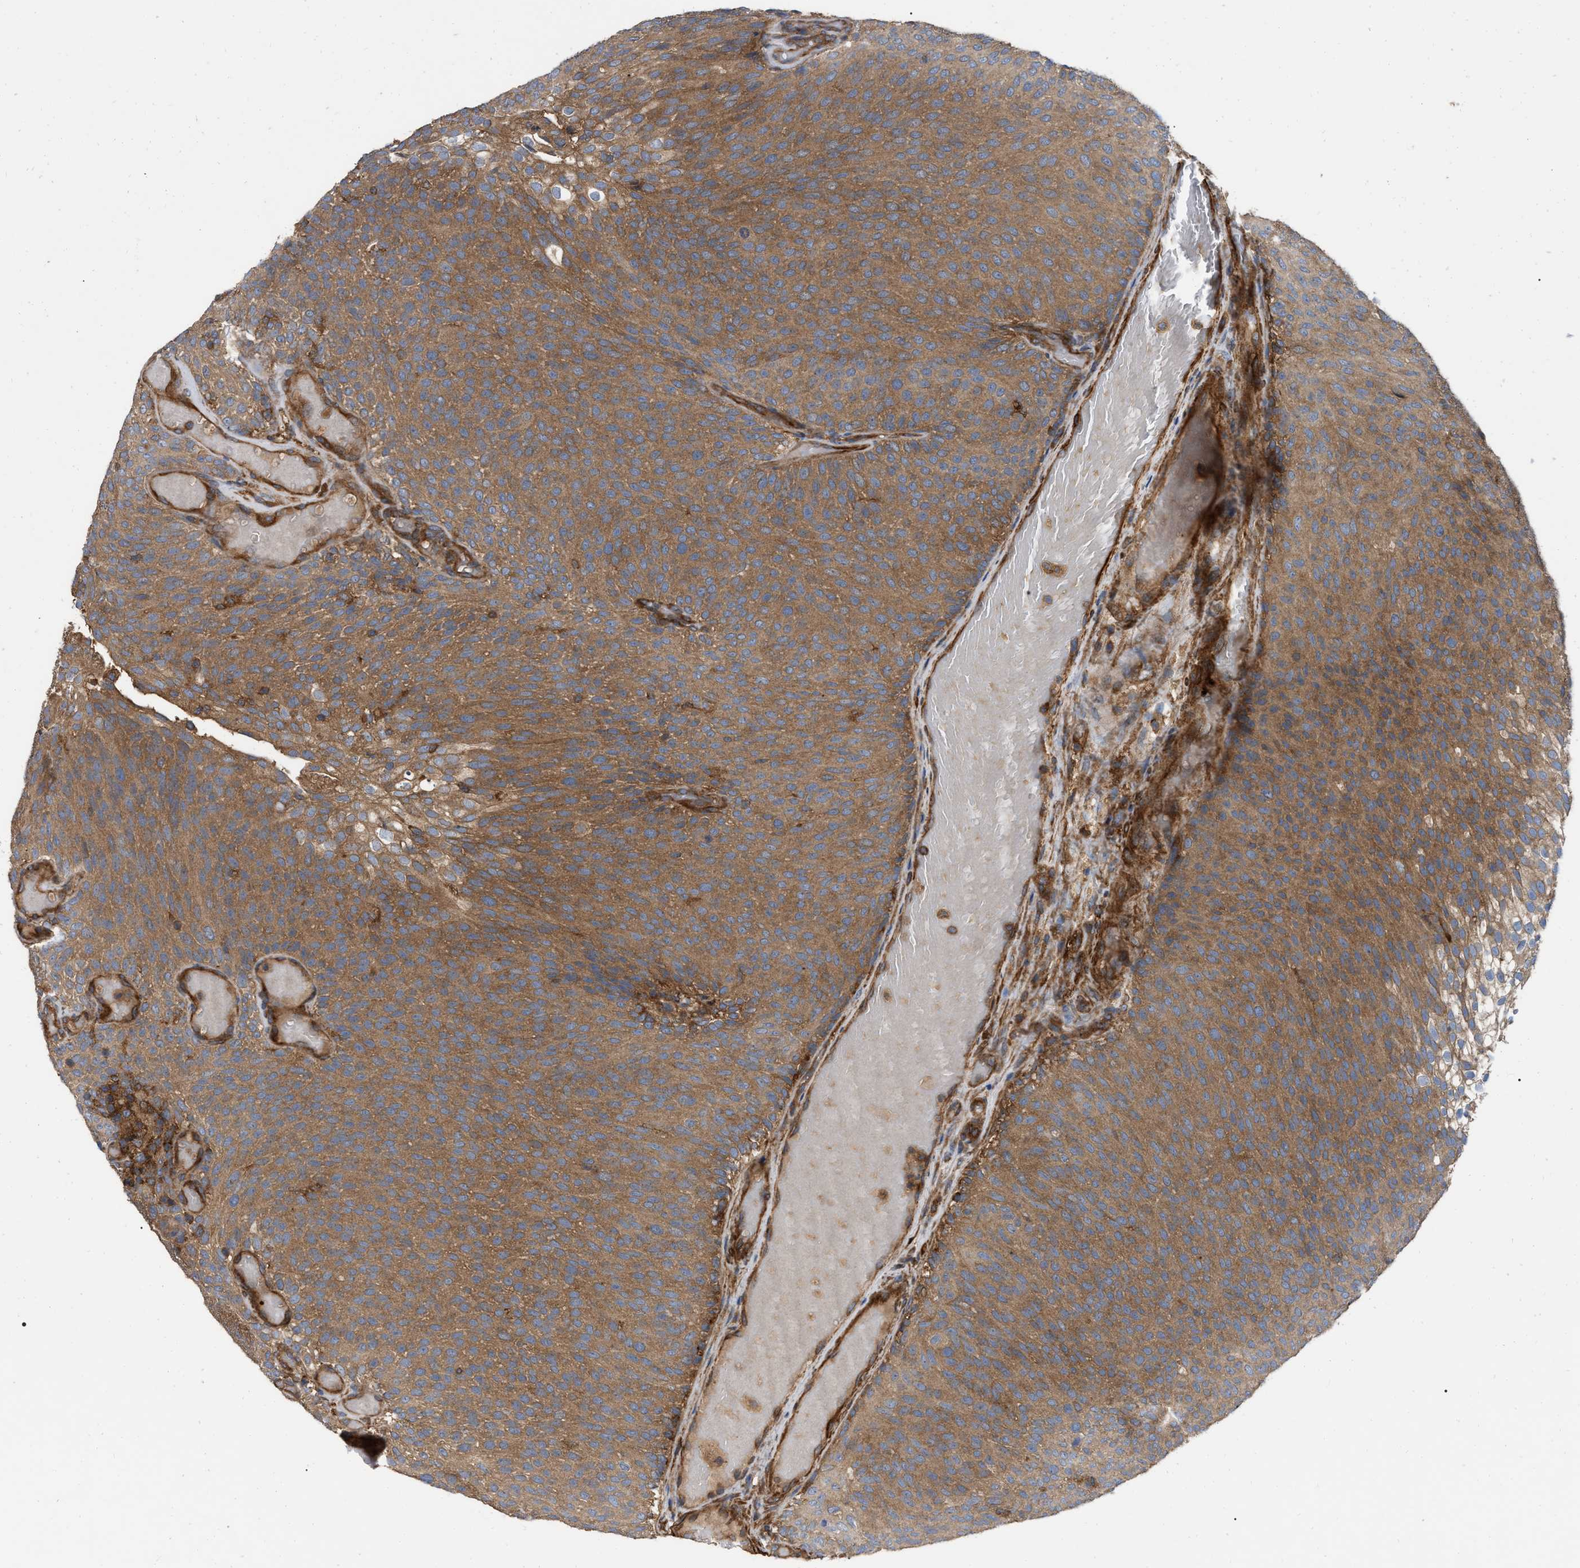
{"staining": {"intensity": "weak", "quantity": ">75%", "location": "cytoplasmic/membranous"}, "tissue": "urothelial cancer", "cell_type": "Tumor cells", "image_type": "cancer", "snomed": [{"axis": "morphology", "description": "Urothelial carcinoma, Low grade"}, {"axis": "topography", "description": "Urinary bladder"}], "caption": "High-magnification brightfield microscopy of urothelial cancer stained with DAB (brown) and counterstained with hematoxylin (blue). tumor cells exhibit weak cytoplasmic/membranous expression is appreciated in approximately>75% of cells.", "gene": "RABEP1", "patient": {"sex": "male", "age": 78}}